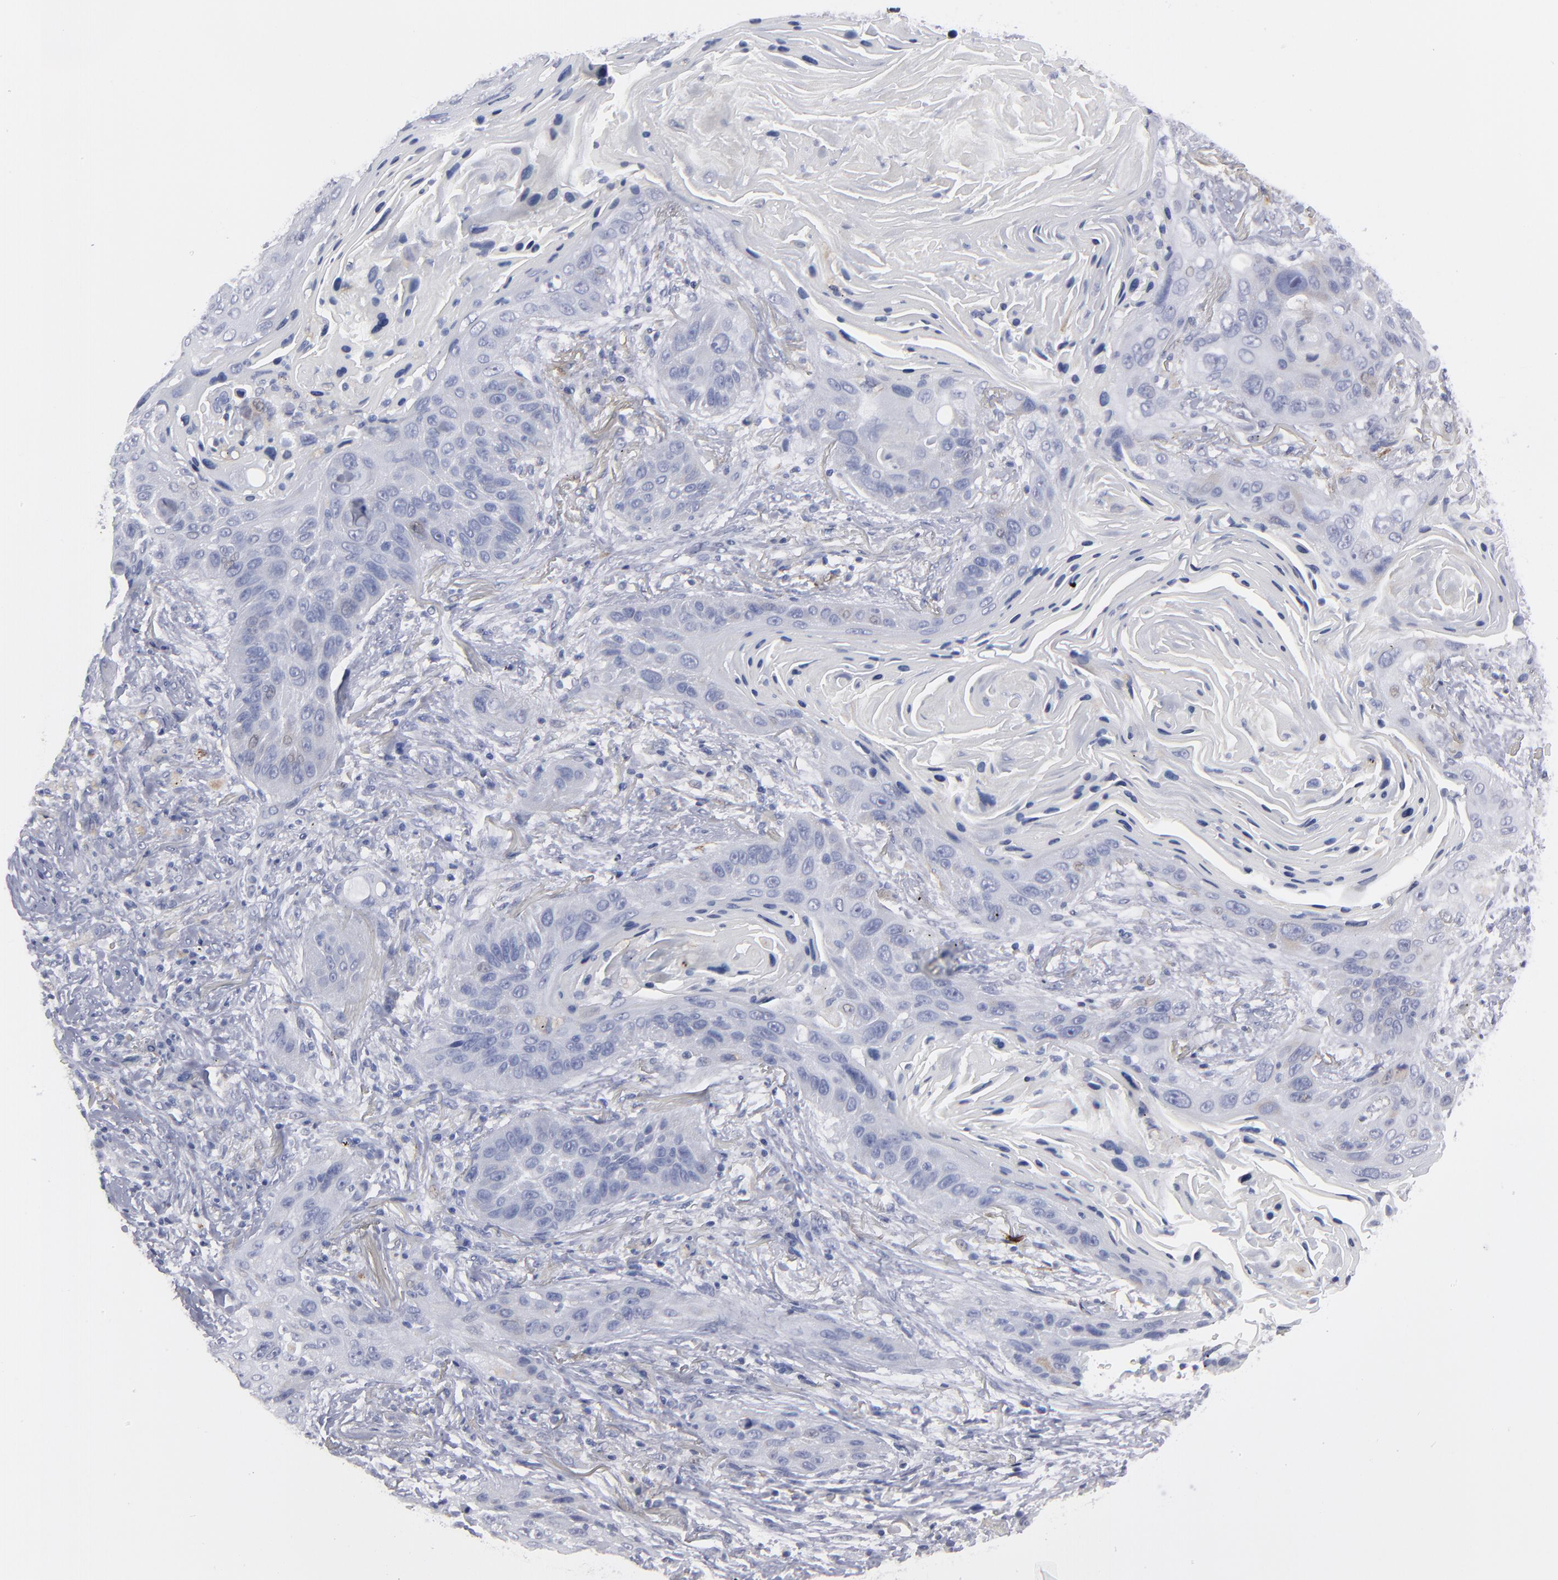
{"staining": {"intensity": "negative", "quantity": "none", "location": "none"}, "tissue": "lung cancer", "cell_type": "Tumor cells", "image_type": "cancer", "snomed": [{"axis": "morphology", "description": "Squamous cell carcinoma, NOS"}, {"axis": "topography", "description": "Lung"}], "caption": "A high-resolution photomicrograph shows IHC staining of squamous cell carcinoma (lung), which reveals no significant staining in tumor cells.", "gene": "CADM3", "patient": {"sex": "female", "age": 67}}